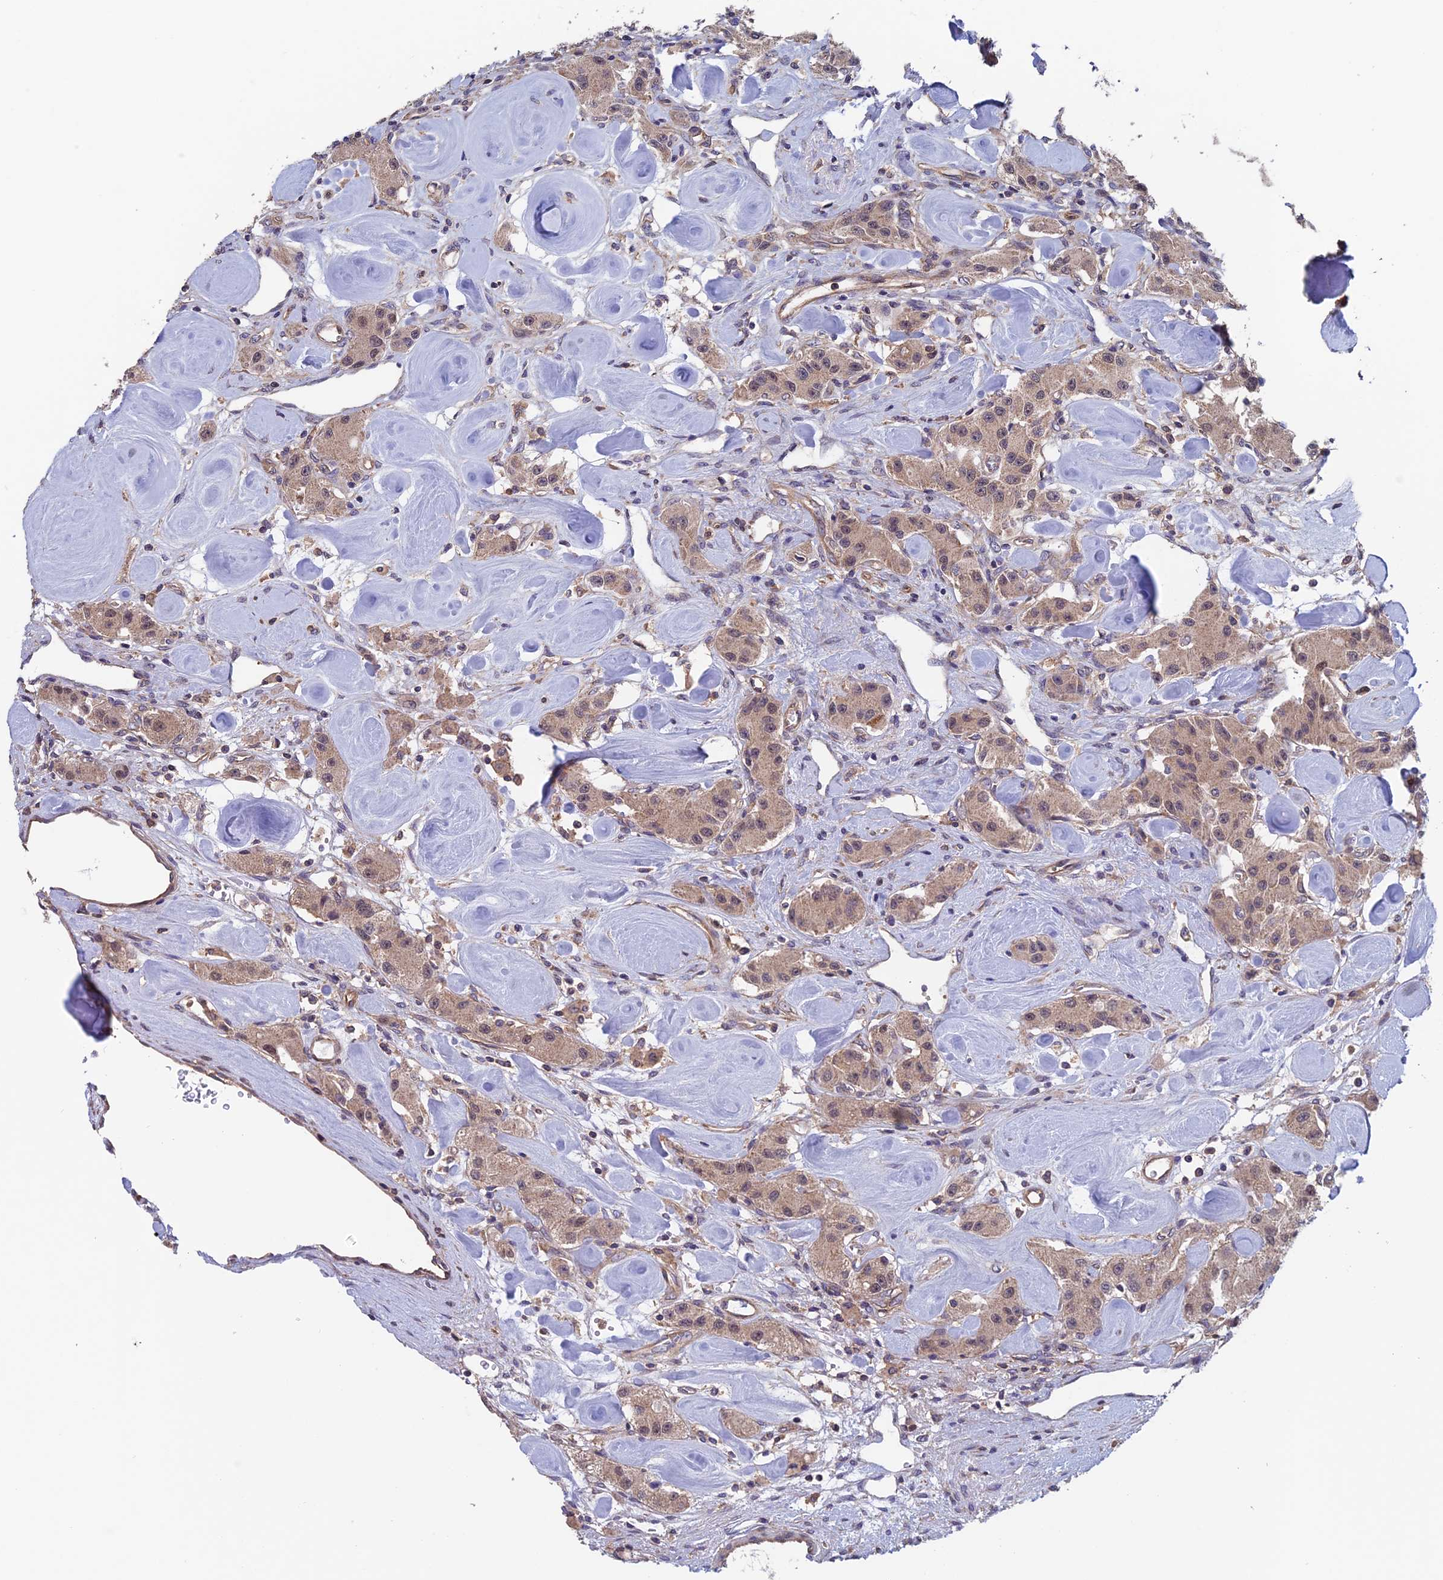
{"staining": {"intensity": "weak", "quantity": ">75%", "location": "cytoplasmic/membranous"}, "tissue": "carcinoid", "cell_type": "Tumor cells", "image_type": "cancer", "snomed": [{"axis": "morphology", "description": "Carcinoid, malignant, NOS"}, {"axis": "topography", "description": "Pancreas"}], "caption": "Carcinoid (malignant) tissue exhibits weak cytoplasmic/membranous positivity in approximately >75% of tumor cells, visualized by immunohistochemistry.", "gene": "NUDT16L1", "patient": {"sex": "male", "age": 41}}